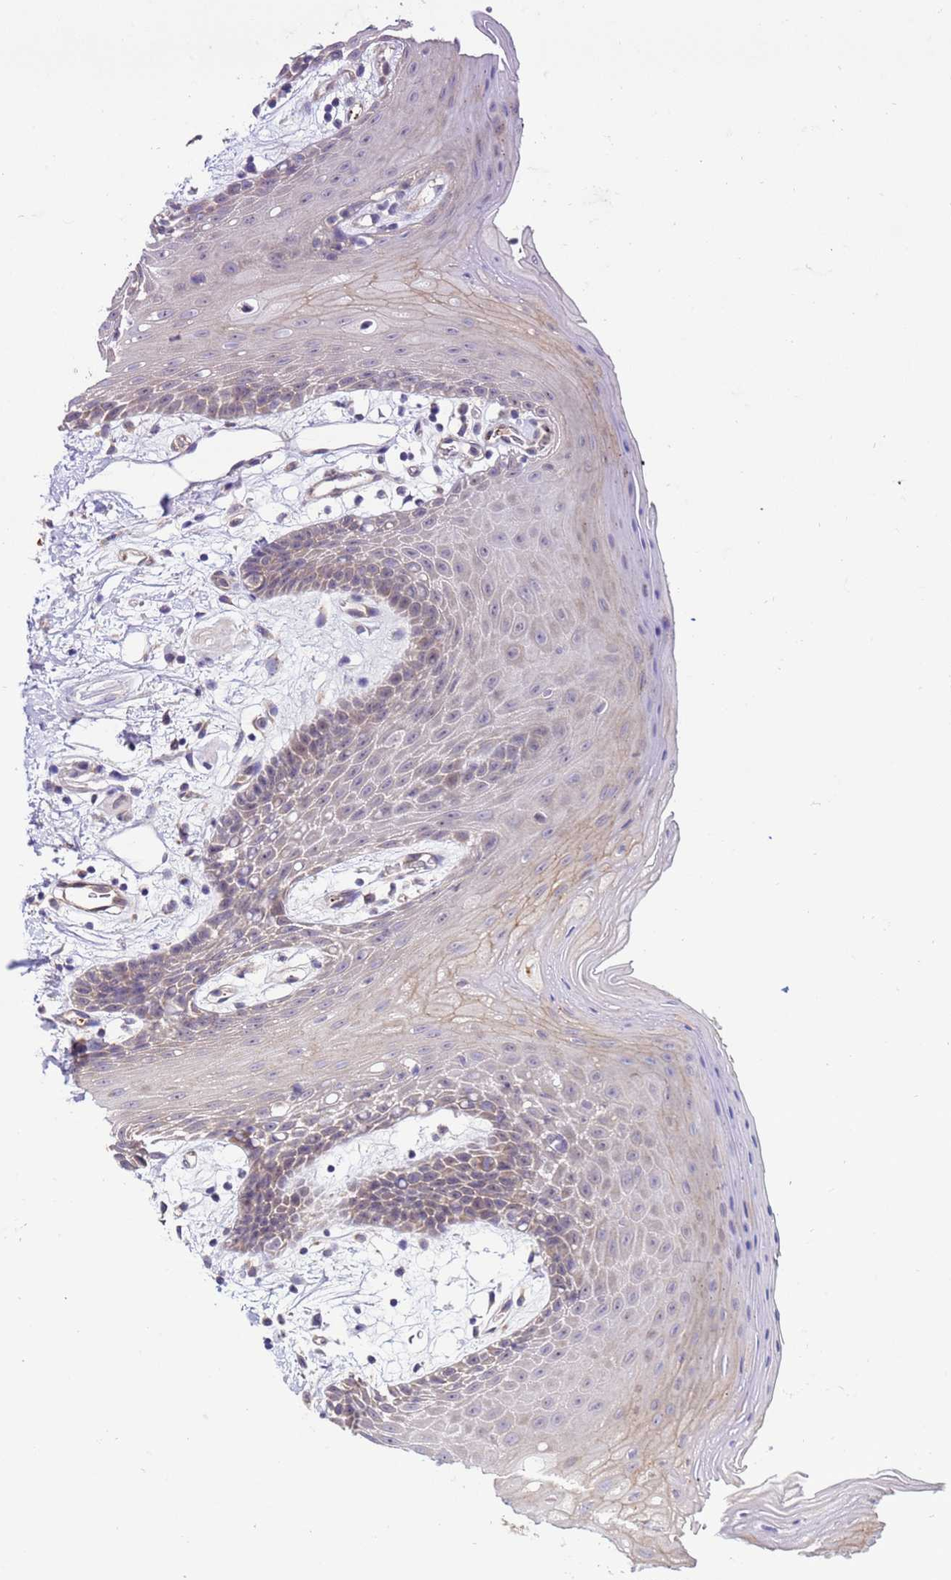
{"staining": {"intensity": "moderate", "quantity": "<25%", "location": "cytoplasmic/membranous"}, "tissue": "oral mucosa", "cell_type": "Squamous epithelial cells", "image_type": "normal", "snomed": [{"axis": "morphology", "description": "Normal tissue, NOS"}, {"axis": "topography", "description": "Oral tissue"}, {"axis": "topography", "description": "Tounge, NOS"}], "caption": "Immunohistochemical staining of normal human oral mucosa exhibits <25% levels of moderate cytoplasmic/membranous protein positivity in about <25% of squamous epithelial cells. Using DAB (3,3'-diaminobenzidine) (brown) and hematoxylin (blue) stains, captured at high magnification using brightfield microscopy.", "gene": "GEN1", "patient": {"sex": "female", "age": 59}}